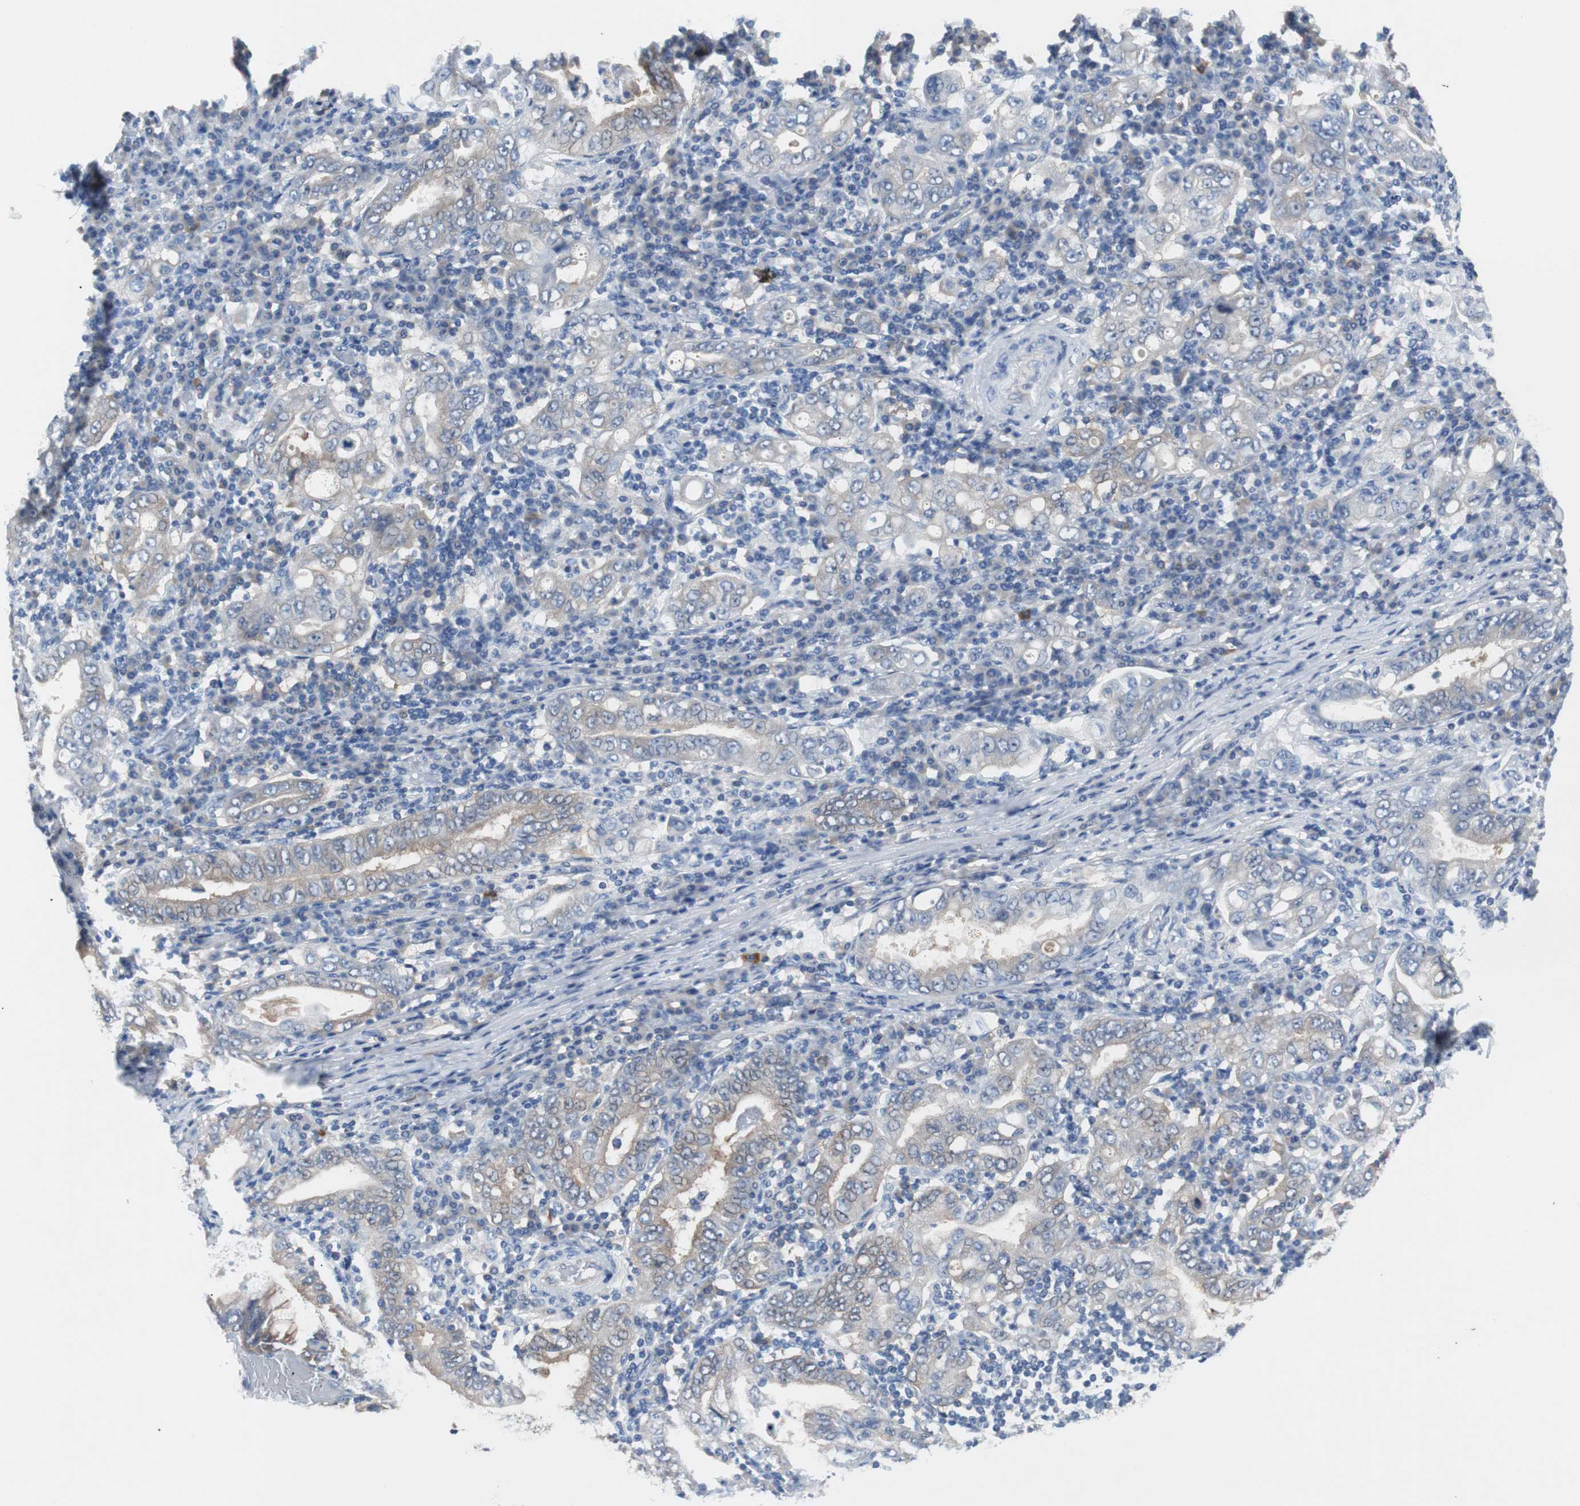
{"staining": {"intensity": "weak", "quantity": "25%-75%", "location": "cytoplasmic/membranous"}, "tissue": "stomach cancer", "cell_type": "Tumor cells", "image_type": "cancer", "snomed": [{"axis": "morphology", "description": "Normal tissue, NOS"}, {"axis": "morphology", "description": "Adenocarcinoma, NOS"}, {"axis": "topography", "description": "Esophagus"}, {"axis": "topography", "description": "Stomach, upper"}, {"axis": "topography", "description": "Peripheral nerve tissue"}], "caption": "A brown stain shows weak cytoplasmic/membranous expression of a protein in adenocarcinoma (stomach) tumor cells.", "gene": "EEF2K", "patient": {"sex": "male", "age": 62}}